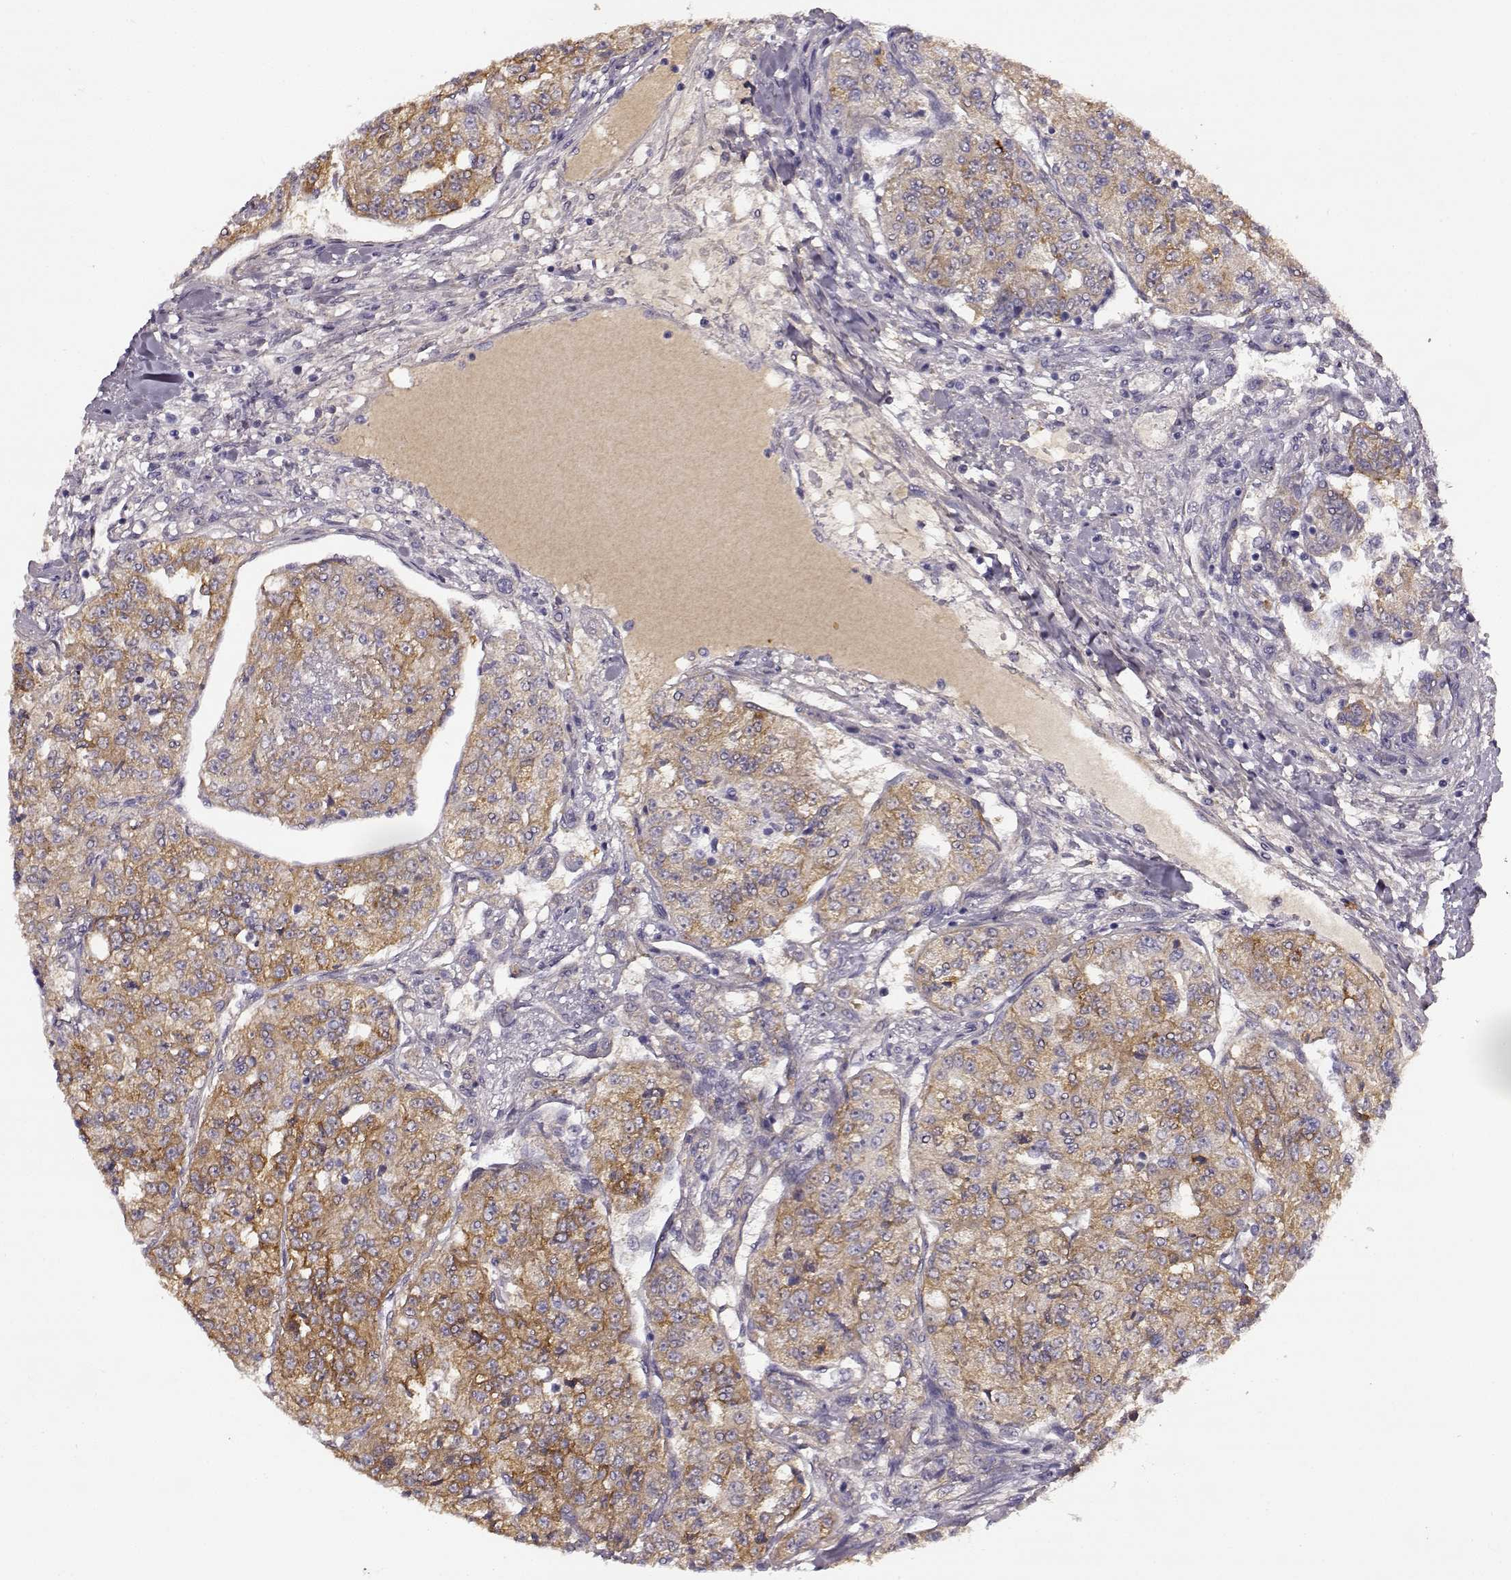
{"staining": {"intensity": "moderate", "quantity": ">75%", "location": "cytoplasmic/membranous"}, "tissue": "renal cancer", "cell_type": "Tumor cells", "image_type": "cancer", "snomed": [{"axis": "morphology", "description": "Adenocarcinoma, NOS"}, {"axis": "topography", "description": "Kidney"}], "caption": "A brown stain labels moderate cytoplasmic/membranous staining of a protein in adenocarcinoma (renal) tumor cells. (Brightfield microscopy of DAB IHC at high magnification).", "gene": "TRIM69", "patient": {"sex": "female", "age": 63}}